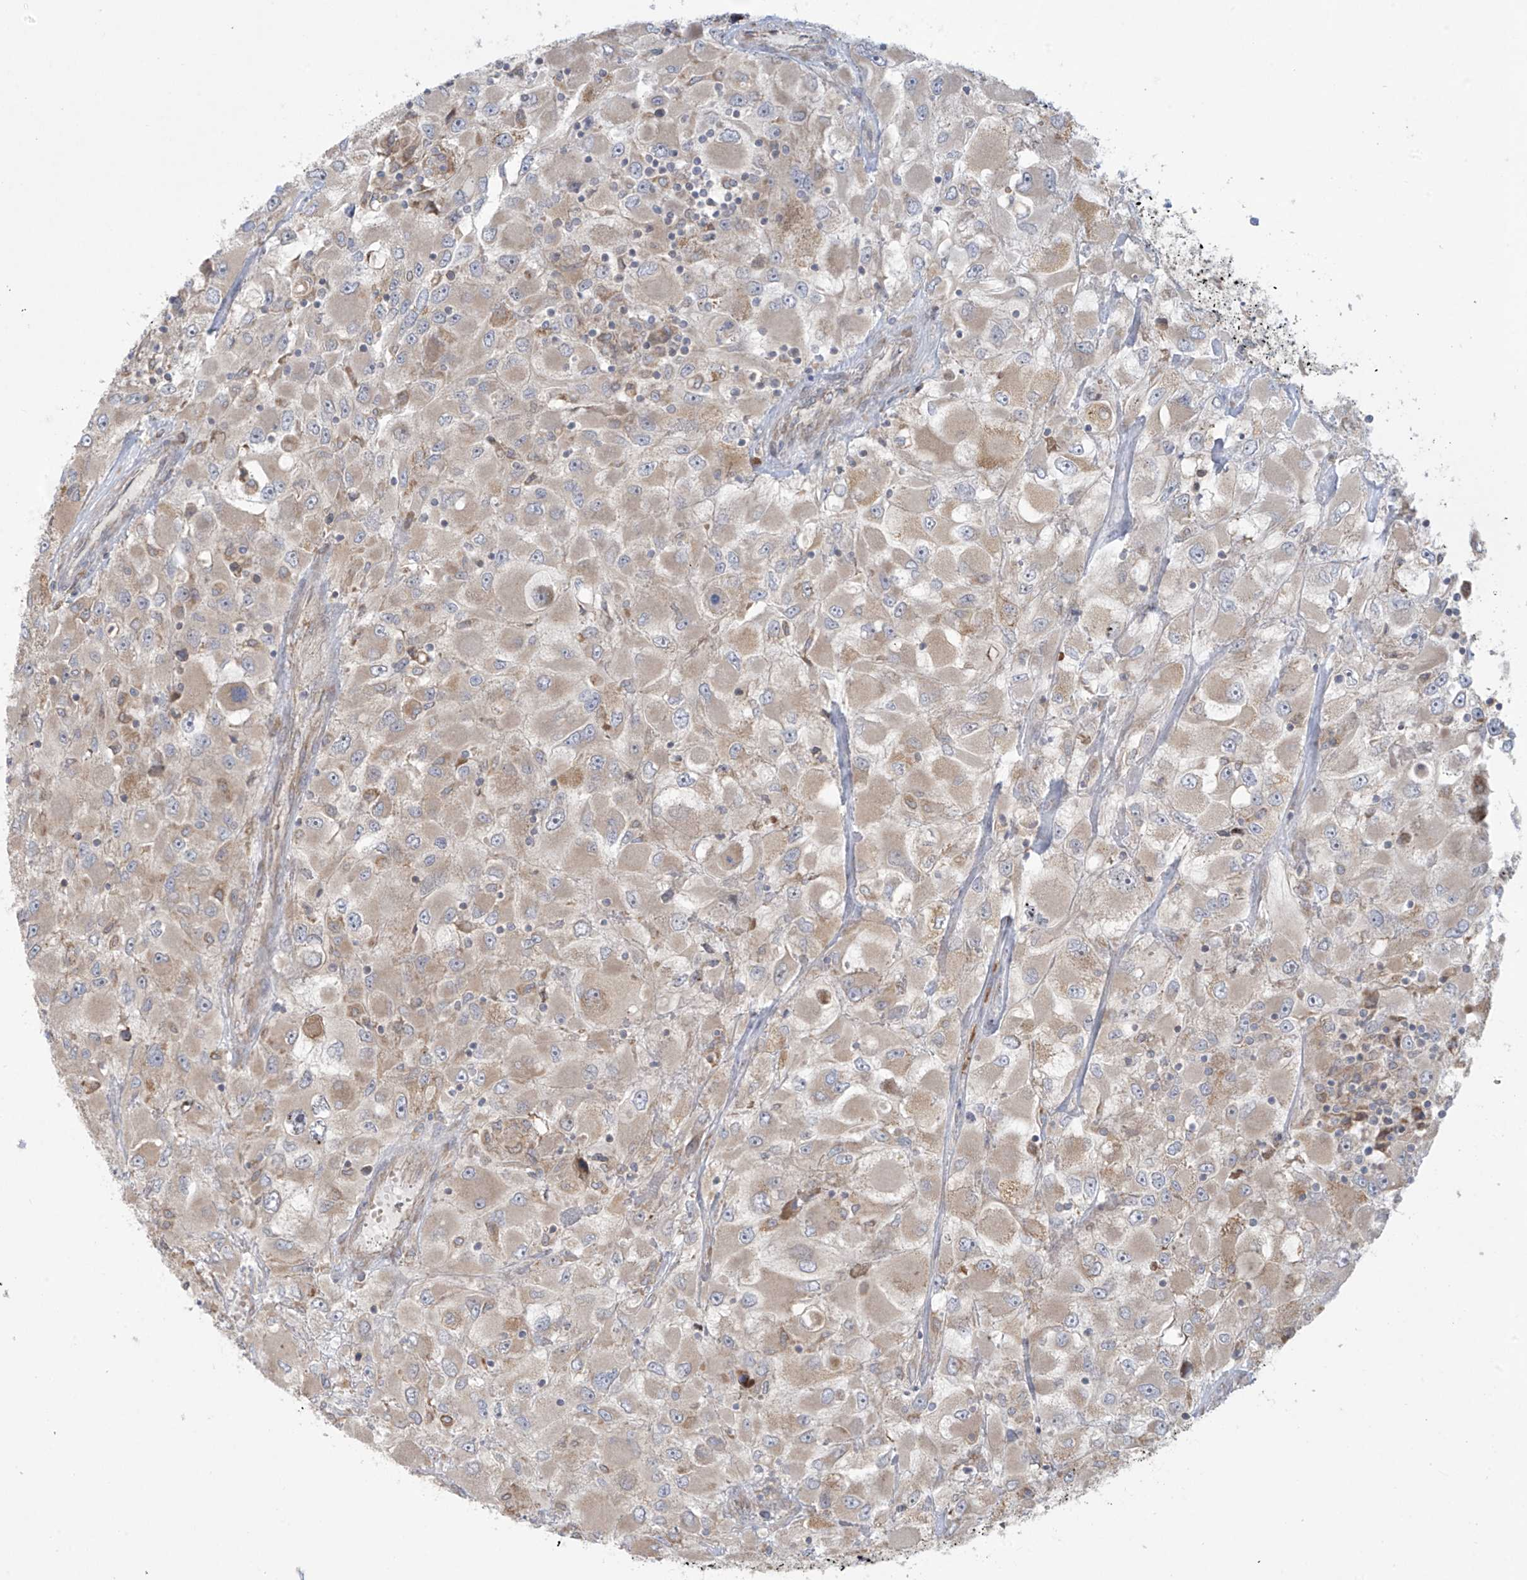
{"staining": {"intensity": "weak", "quantity": "25%-75%", "location": "cytoplasmic/membranous"}, "tissue": "renal cancer", "cell_type": "Tumor cells", "image_type": "cancer", "snomed": [{"axis": "morphology", "description": "Adenocarcinoma, NOS"}, {"axis": "topography", "description": "Kidney"}], "caption": "A low amount of weak cytoplasmic/membranous staining is identified in approximately 25%-75% of tumor cells in renal cancer (adenocarcinoma) tissue. (DAB (3,3'-diaminobenzidine) IHC, brown staining for protein, blue staining for nuclei).", "gene": "PPAT", "patient": {"sex": "female", "age": 52}}